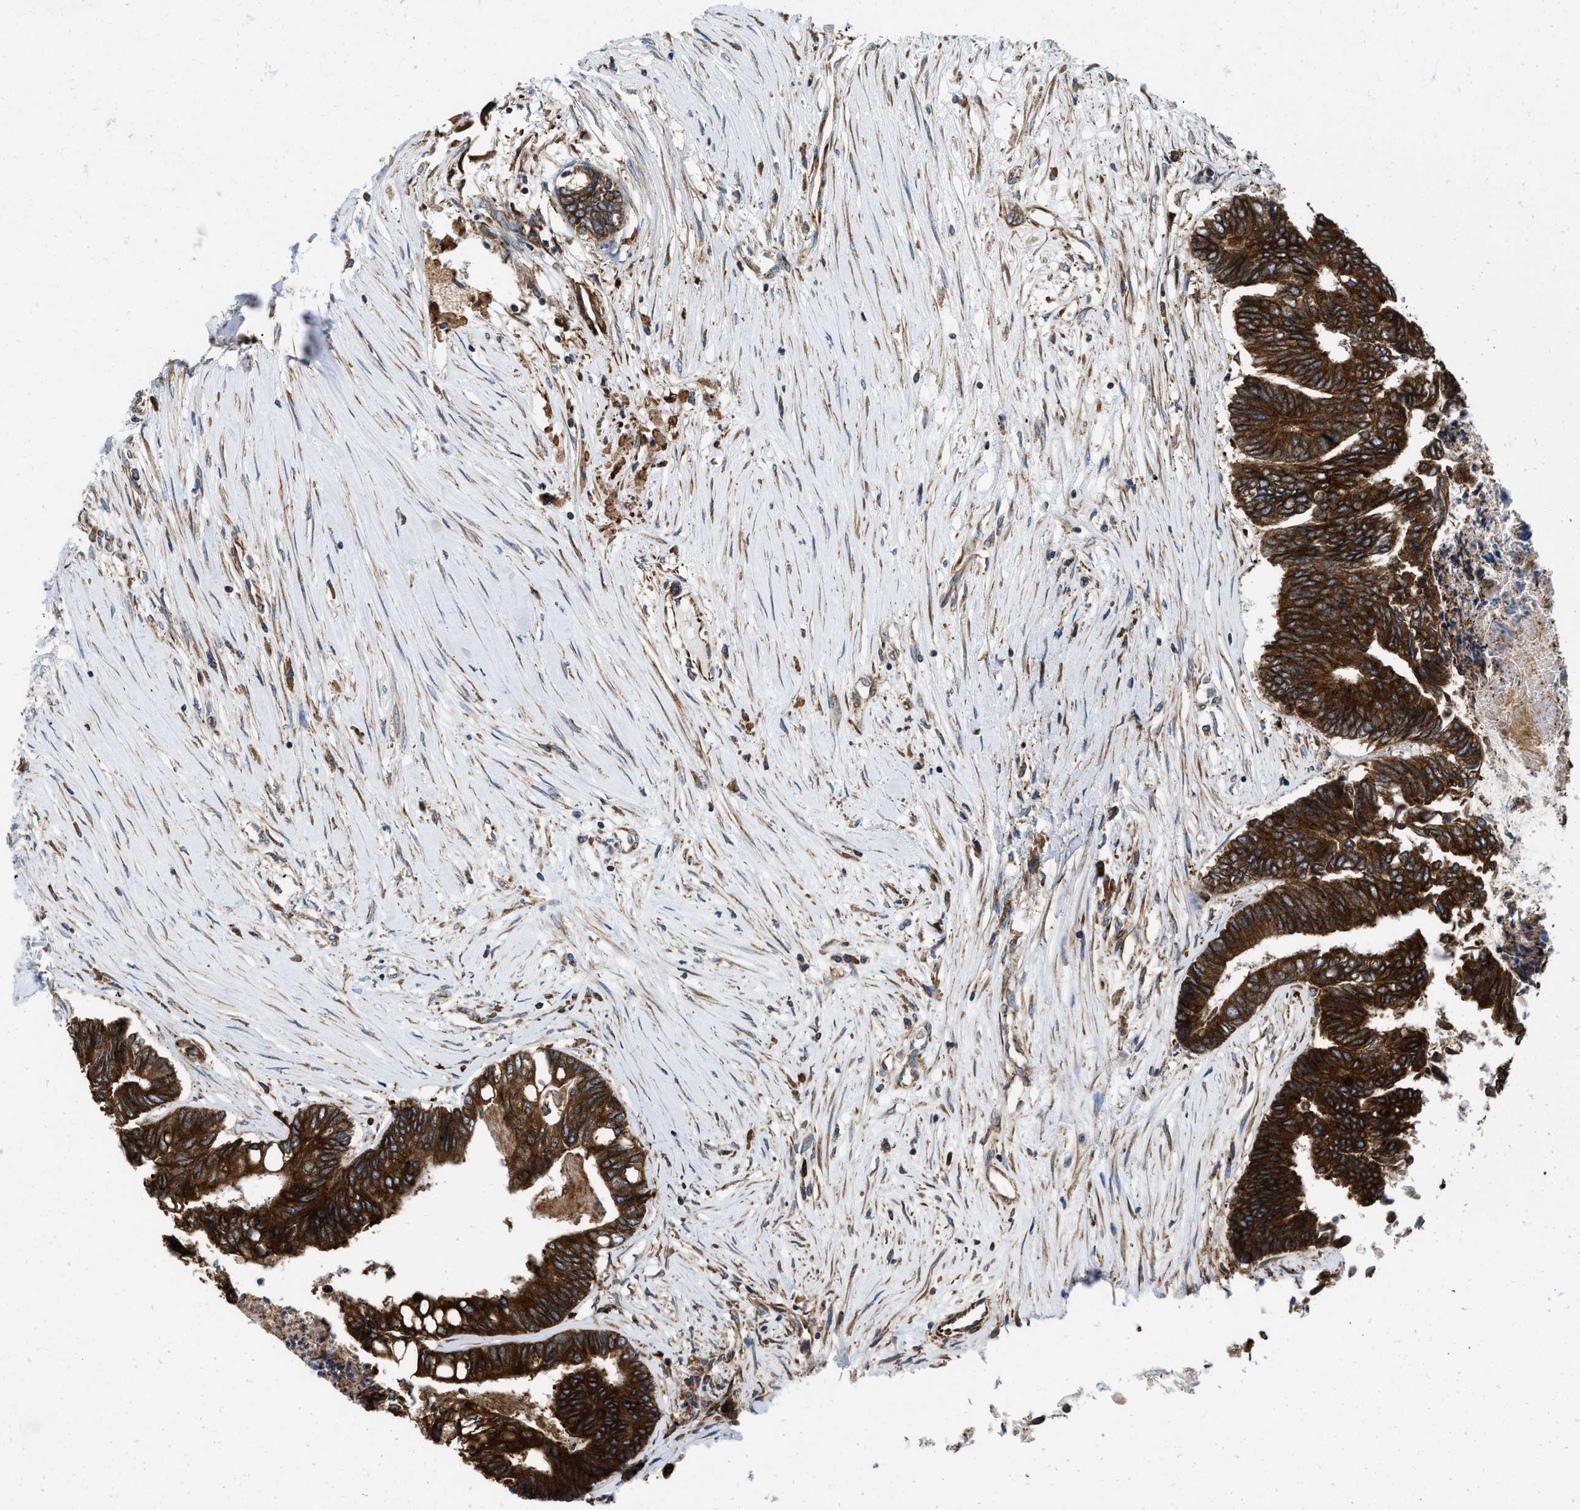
{"staining": {"intensity": "strong", "quantity": ">75%", "location": "cytoplasmic/membranous"}, "tissue": "colorectal cancer", "cell_type": "Tumor cells", "image_type": "cancer", "snomed": [{"axis": "morphology", "description": "Adenocarcinoma, NOS"}, {"axis": "topography", "description": "Rectum"}], "caption": "Tumor cells exhibit high levels of strong cytoplasmic/membranous positivity in approximately >75% of cells in colorectal cancer (adenocarcinoma). Nuclei are stained in blue.", "gene": "HSD17B12", "patient": {"sex": "male", "age": 63}}